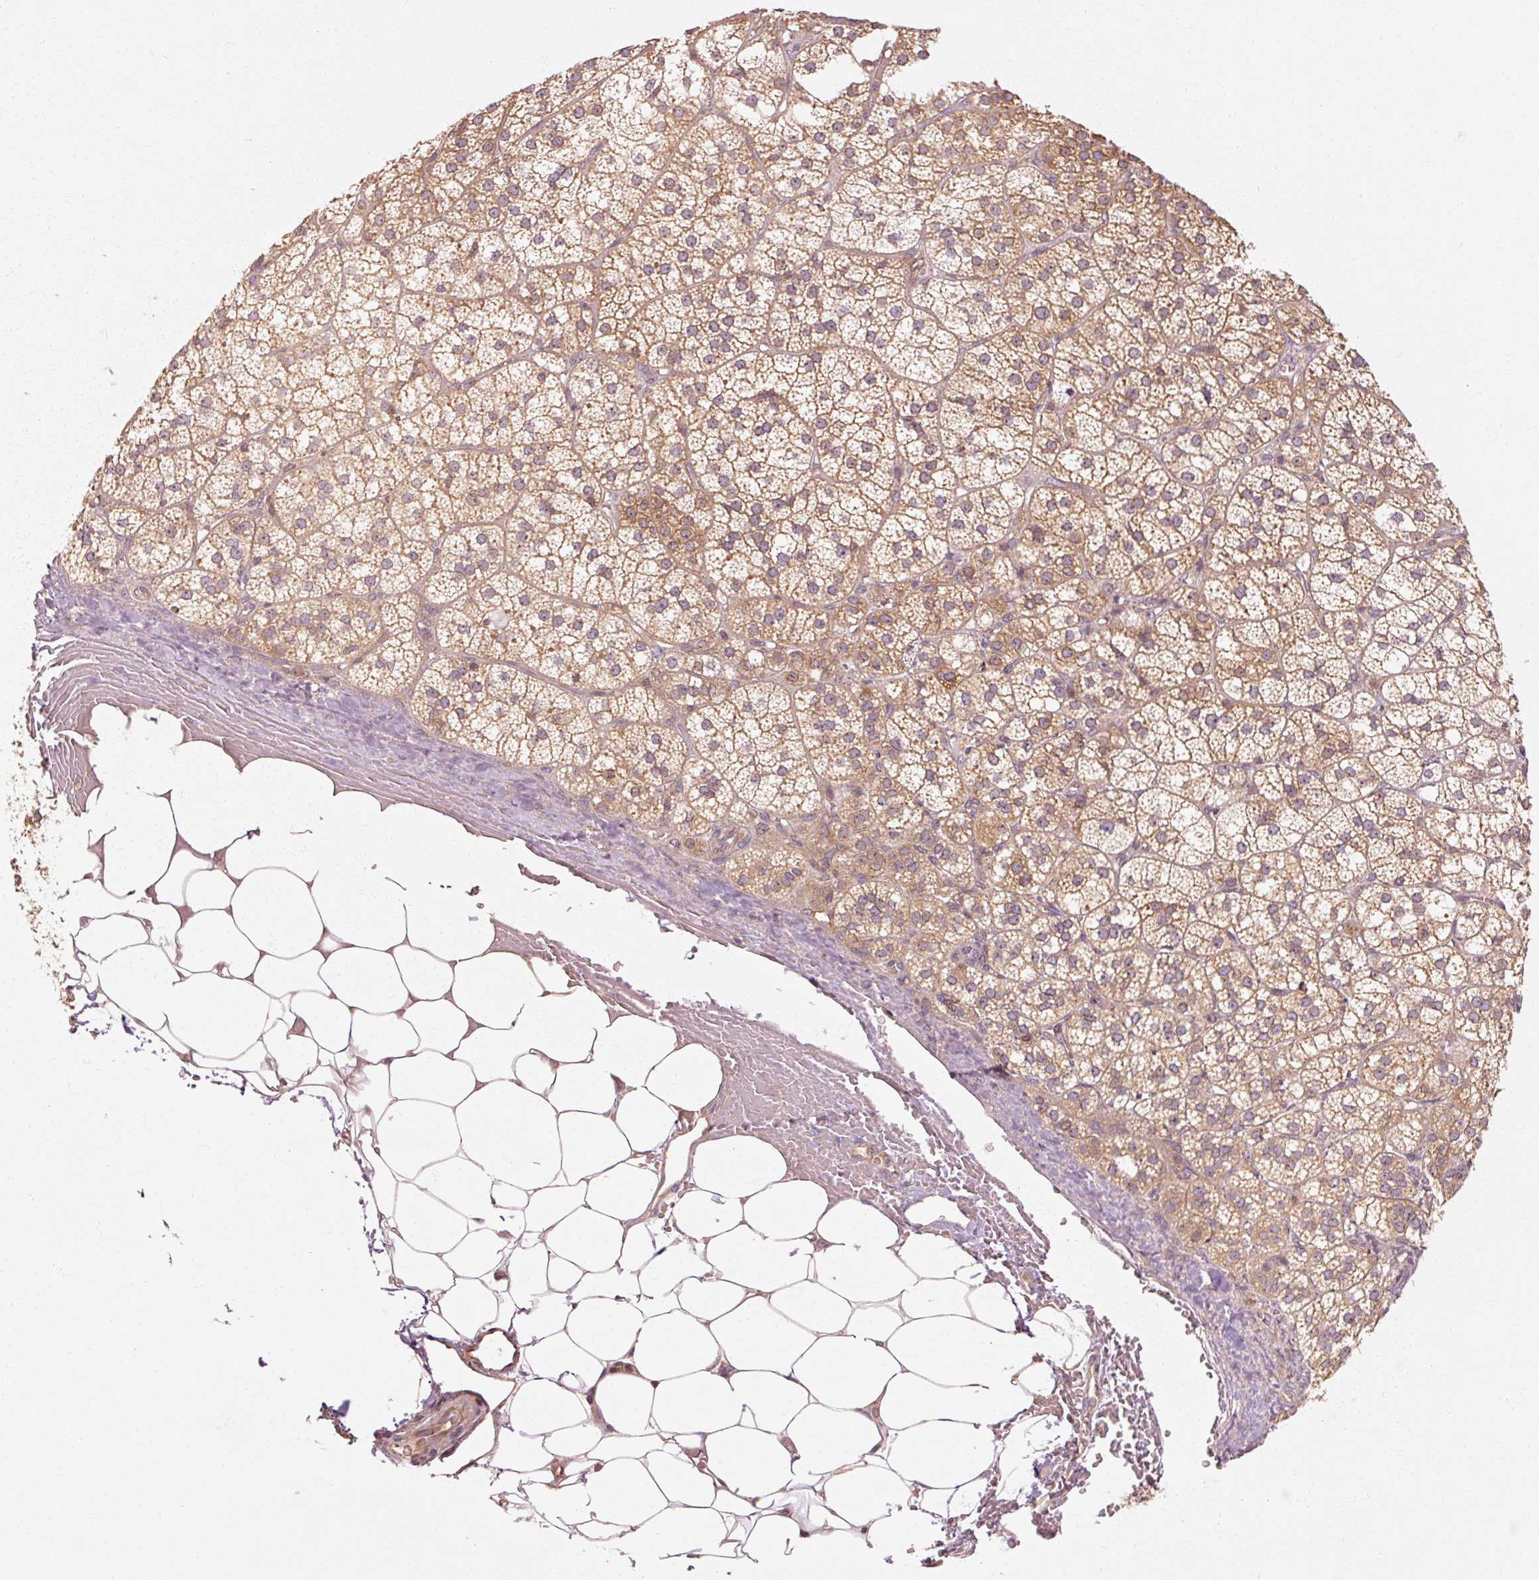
{"staining": {"intensity": "moderate", "quantity": ">75%", "location": "cytoplasmic/membranous"}, "tissue": "adrenal gland", "cell_type": "Glandular cells", "image_type": "normal", "snomed": [{"axis": "morphology", "description": "Normal tissue, NOS"}, {"axis": "topography", "description": "Adrenal gland"}], "caption": "Immunohistochemical staining of normal human adrenal gland shows medium levels of moderate cytoplasmic/membranous expression in approximately >75% of glandular cells.", "gene": "CTNNA1", "patient": {"sex": "female", "age": 60}}